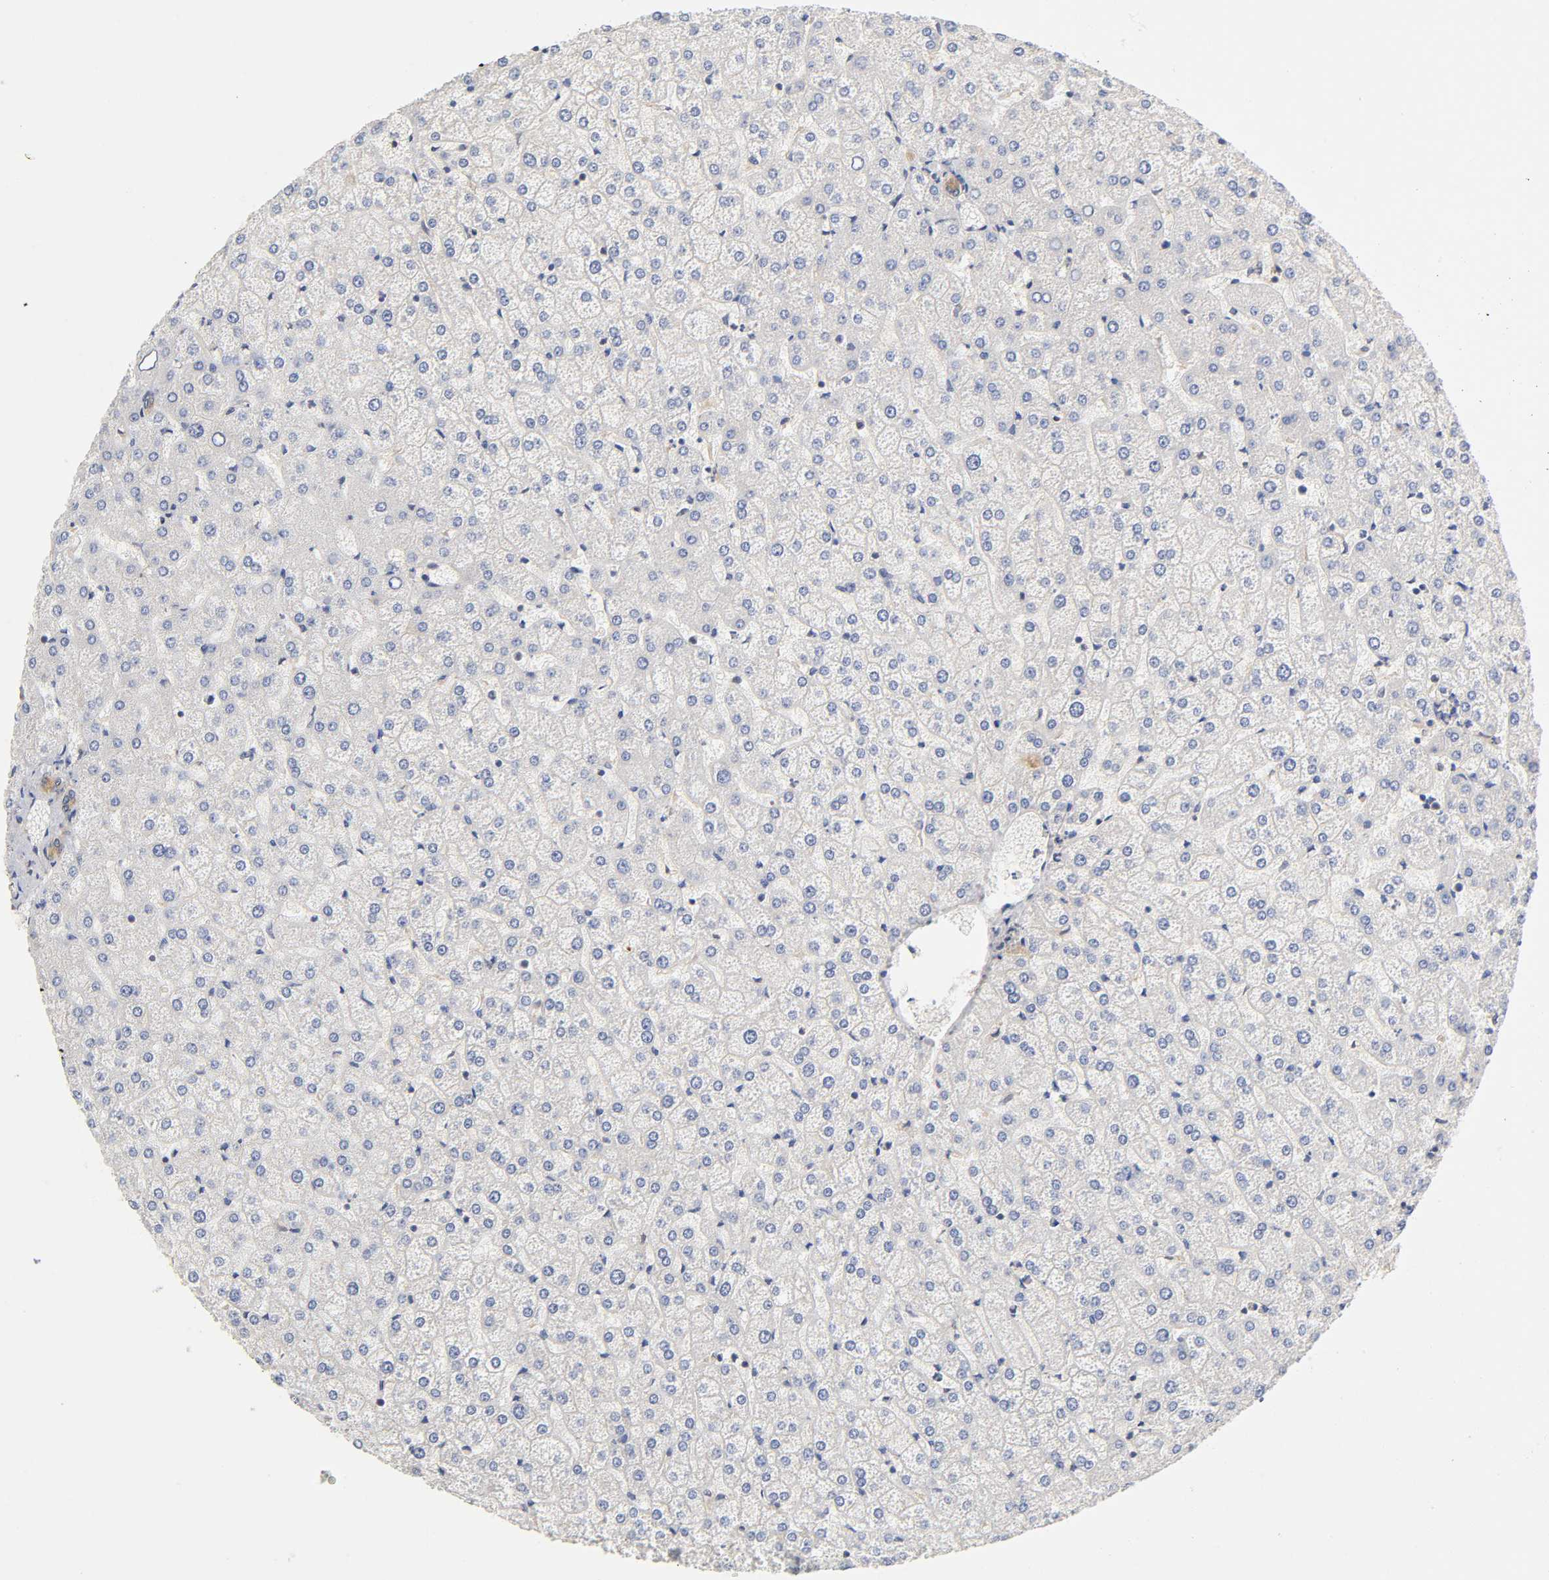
{"staining": {"intensity": "moderate", "quantity": ">75%", "location": "cytoplasmic/membranous"}, "tissue": "liver", "cell_type": "Cholangiocytes", "image_type": "normal", "snomed": [{"axis": "morphology", "description": "Normal tissue, NOS"}, {"axis": "topography", "description": "Liver"}], "caption": "Immunohistochemistry (DAB) staining of benign human liver shows moderate cytoplasmic/membranous protein staining in approximately >75% of cholangiocytes.", "gene": "PDE5A", "patient": {"sex": "female", "age": 32}}